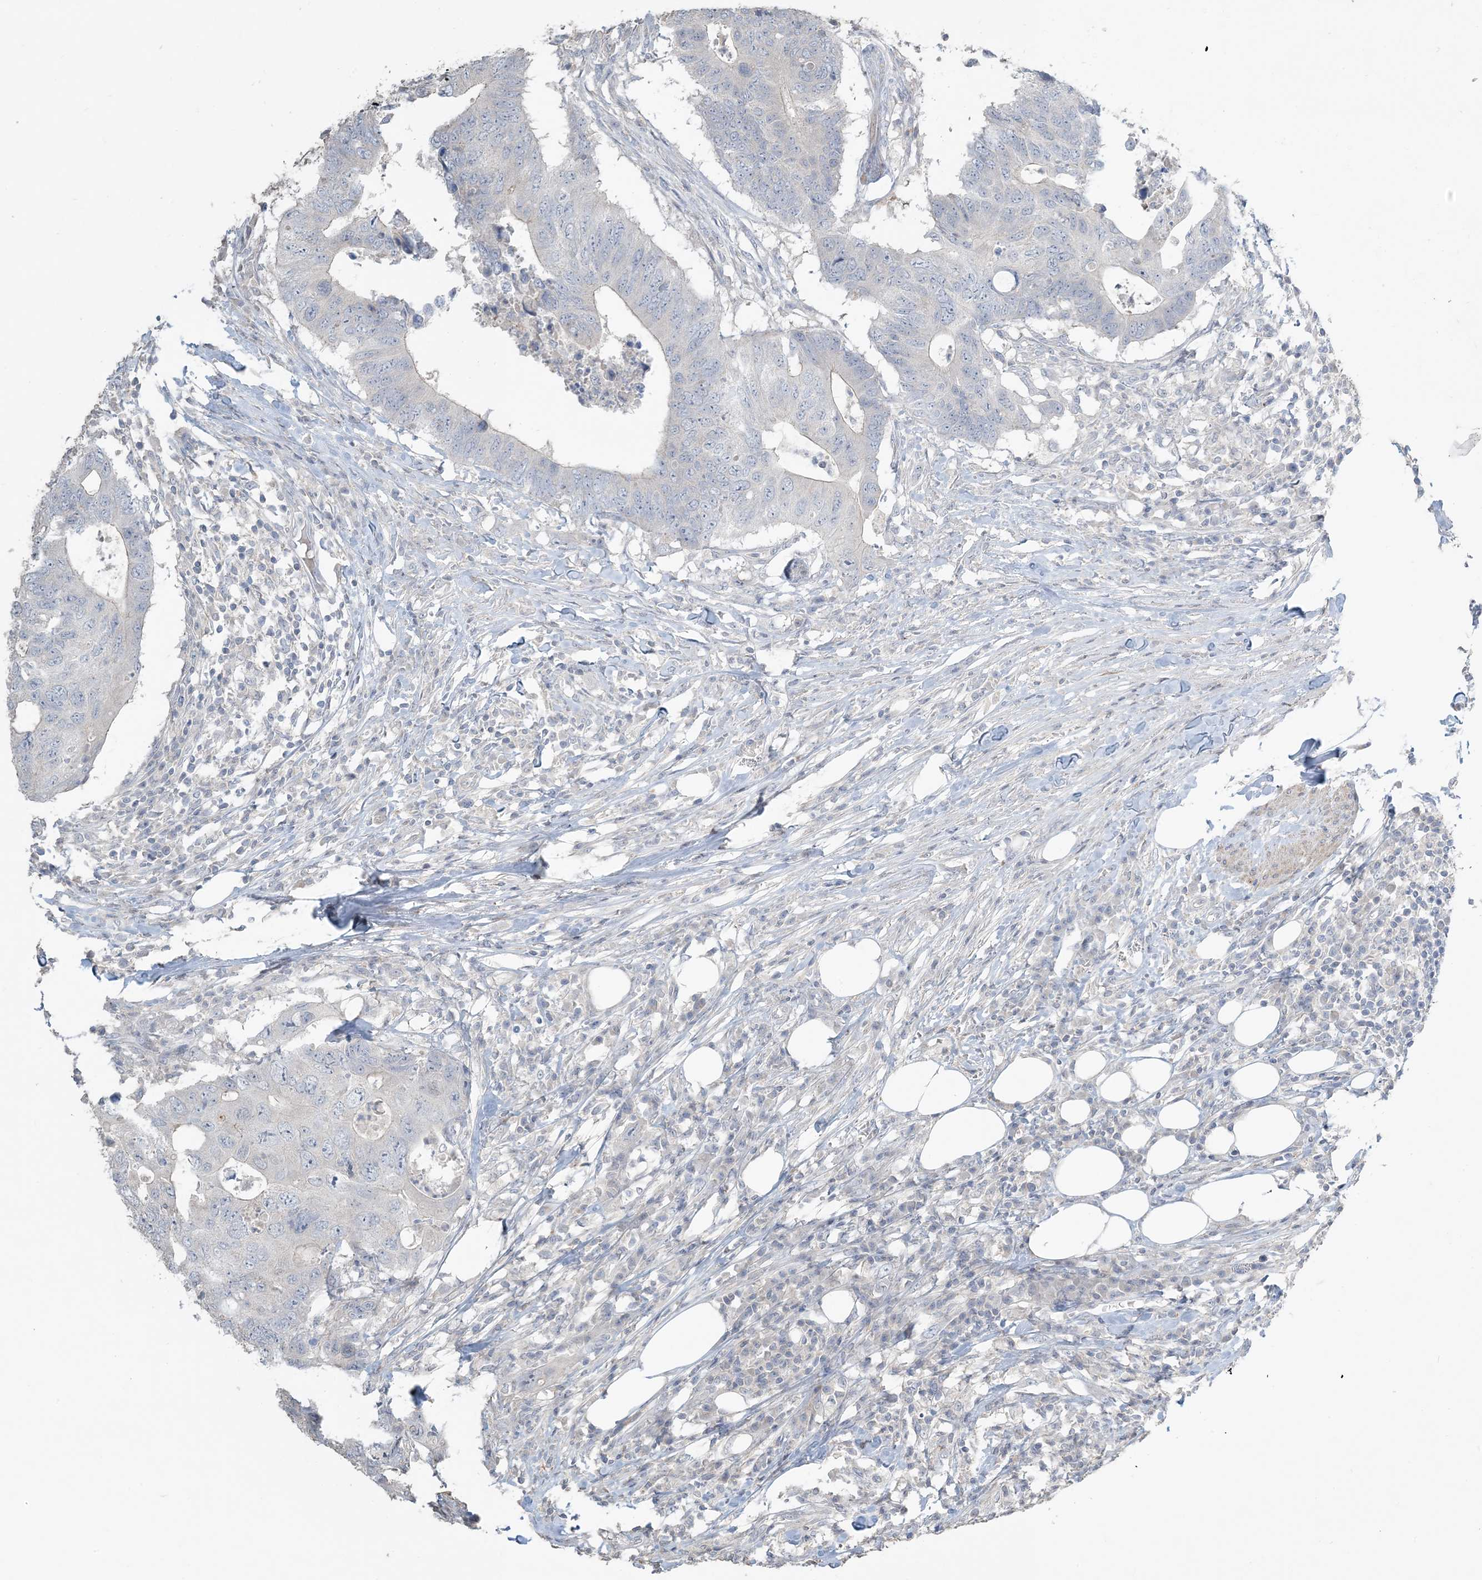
{"staining": {"intensity": "negative", "quantity": "none", "location": "none"}, "tissue": "colorectal cancer", "cell_type": "Tumor cells", "image_type": "cancer", "snomed": [{"axis": "morphology", "description": "Adenocarcinoma, NOS"}, {"axis": "topography", "description": "Colon"}], "caption": "Immunohistochemistry (IHC) of adenocarcinoma (colorectal) demonstrates no expression in tumor cells. (DAB immunohistochemistry with hematoxylin counter stain).", "gene": "NPHS2", "patient": {"sex": "male", "age": 71}}